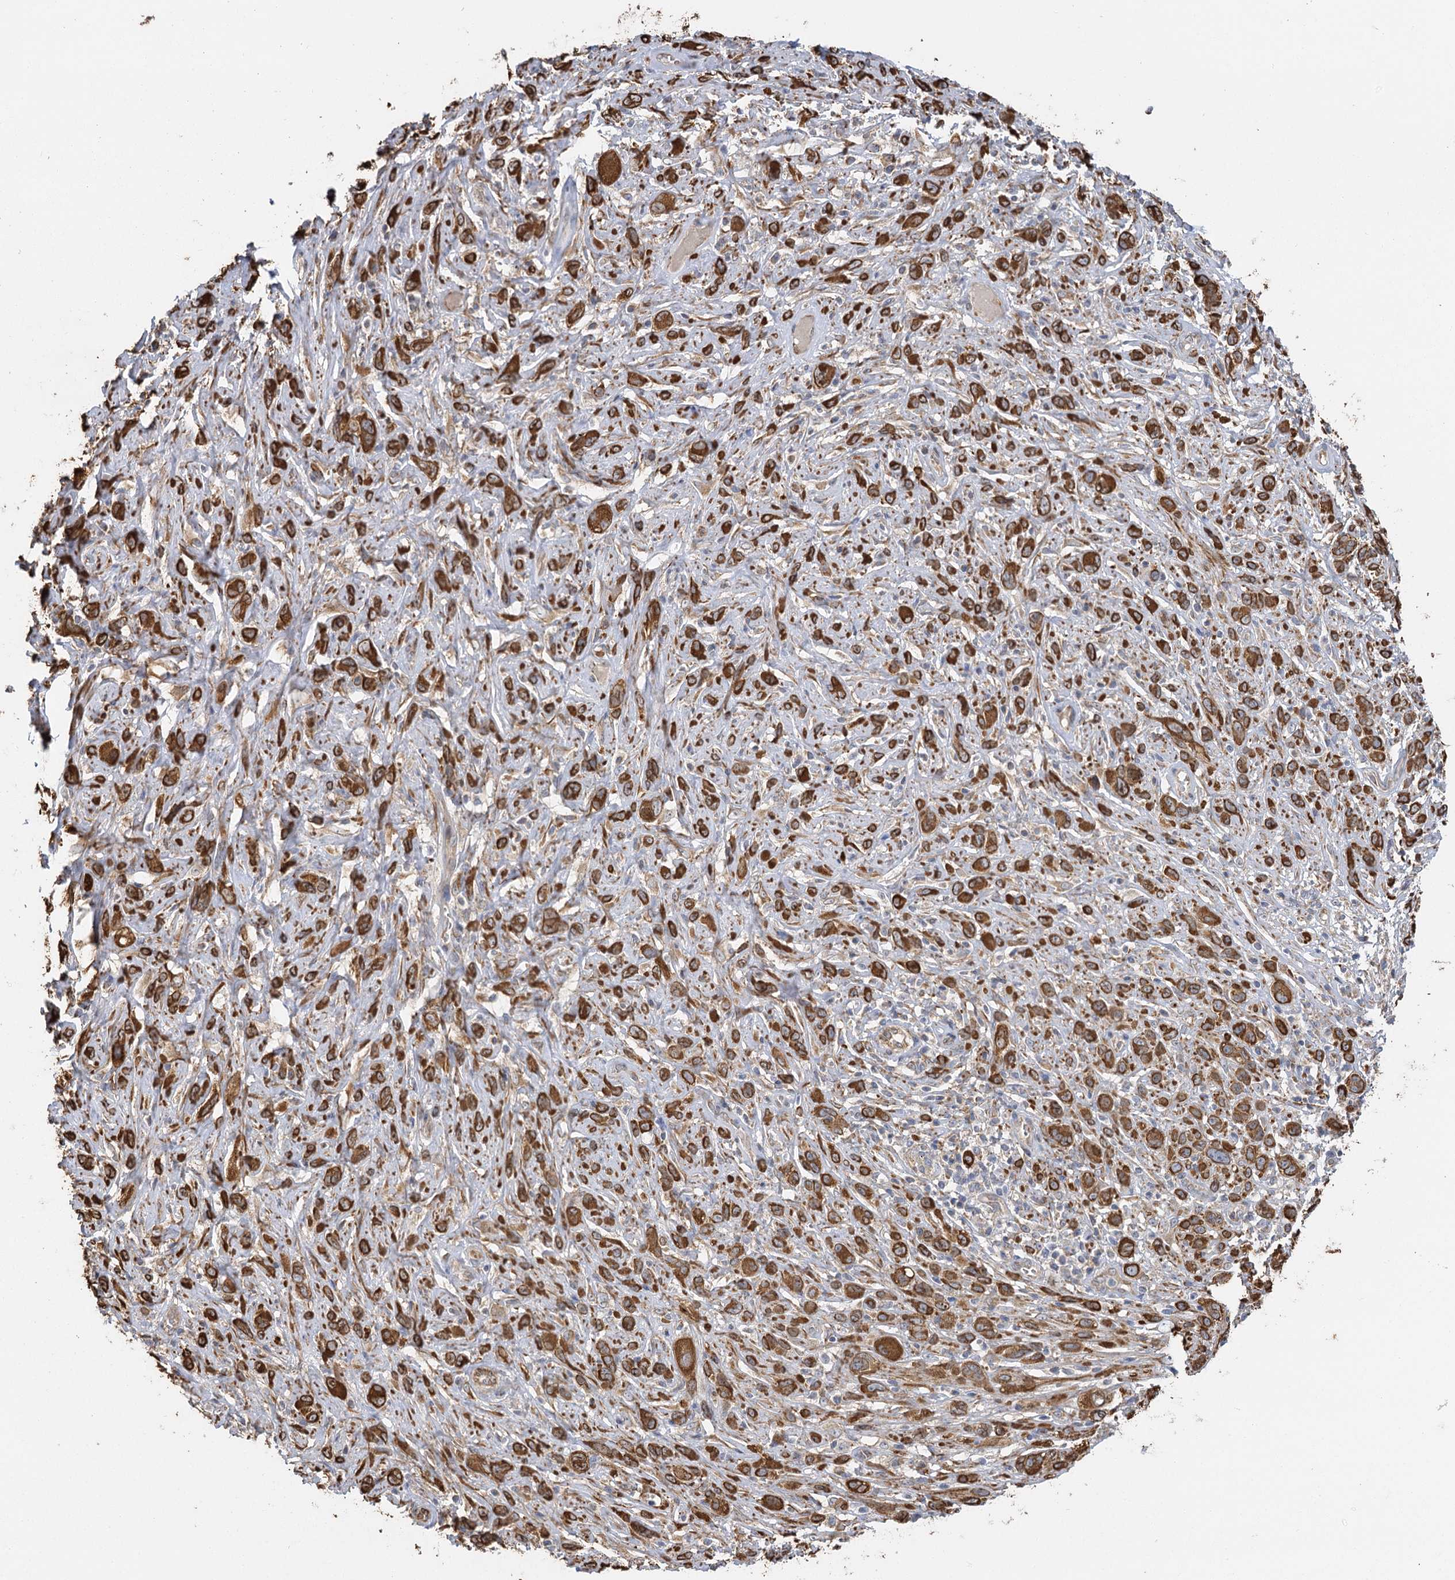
{"staining": {"intensity": "strong", "quantity": ">75%", "location": "cytoplasmic/membranous"}, "tissue": "melanoma", "cell_type": "Tumor cells", "image_type": "cancer", "snomed": [{"axis": "morphology", "description": "Malignant melanoma, NOS"}, {"axis": "topography", "description": "Skin of trunk"}], "caption": "This micrograph shows immunohistochemistry (IHC) staining of melanoma, with high strong cytoplasmic/membranous positivity in about >75% of tumor cells.", "gene": "IL11RA", "patient": {"sex": "male", "age": 71}}